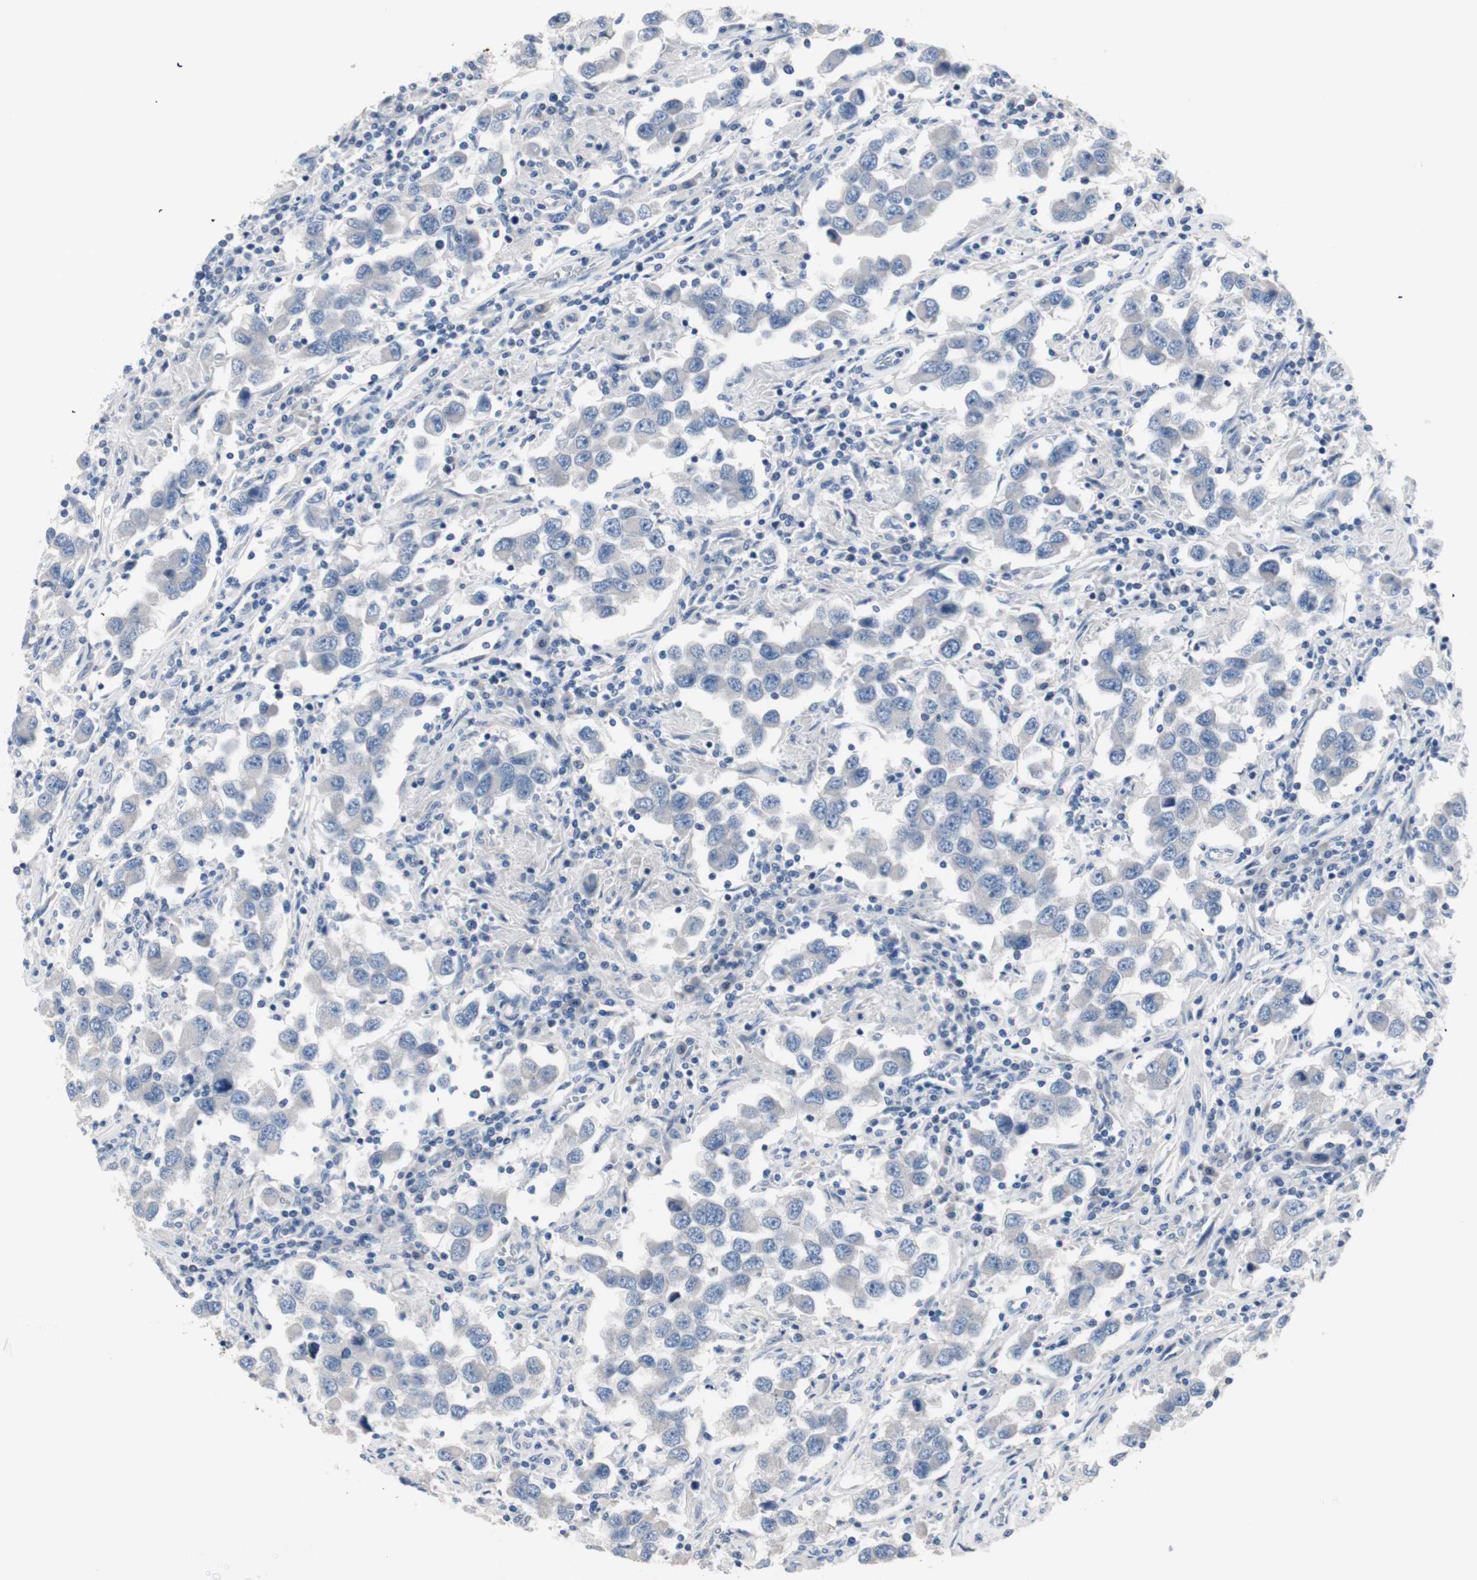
{"staining": {"intensity": "negative", "quantity": "none", "location": "none"}, "tissue": "testis cancer", "cell_type": "Tumor cells", "image_type": "cancer", "snomed": [{"axis": "morphology", "description": "Carcinoma, Embryonal, NOS"}, {"axis": "topography", "description": "Testis"}], "caption": "Tumor cells show no significant protein staining in embryonal carcinoma (testis).", "gene": "ULBP1", "patient": {"sex": "male", "age": 21}}